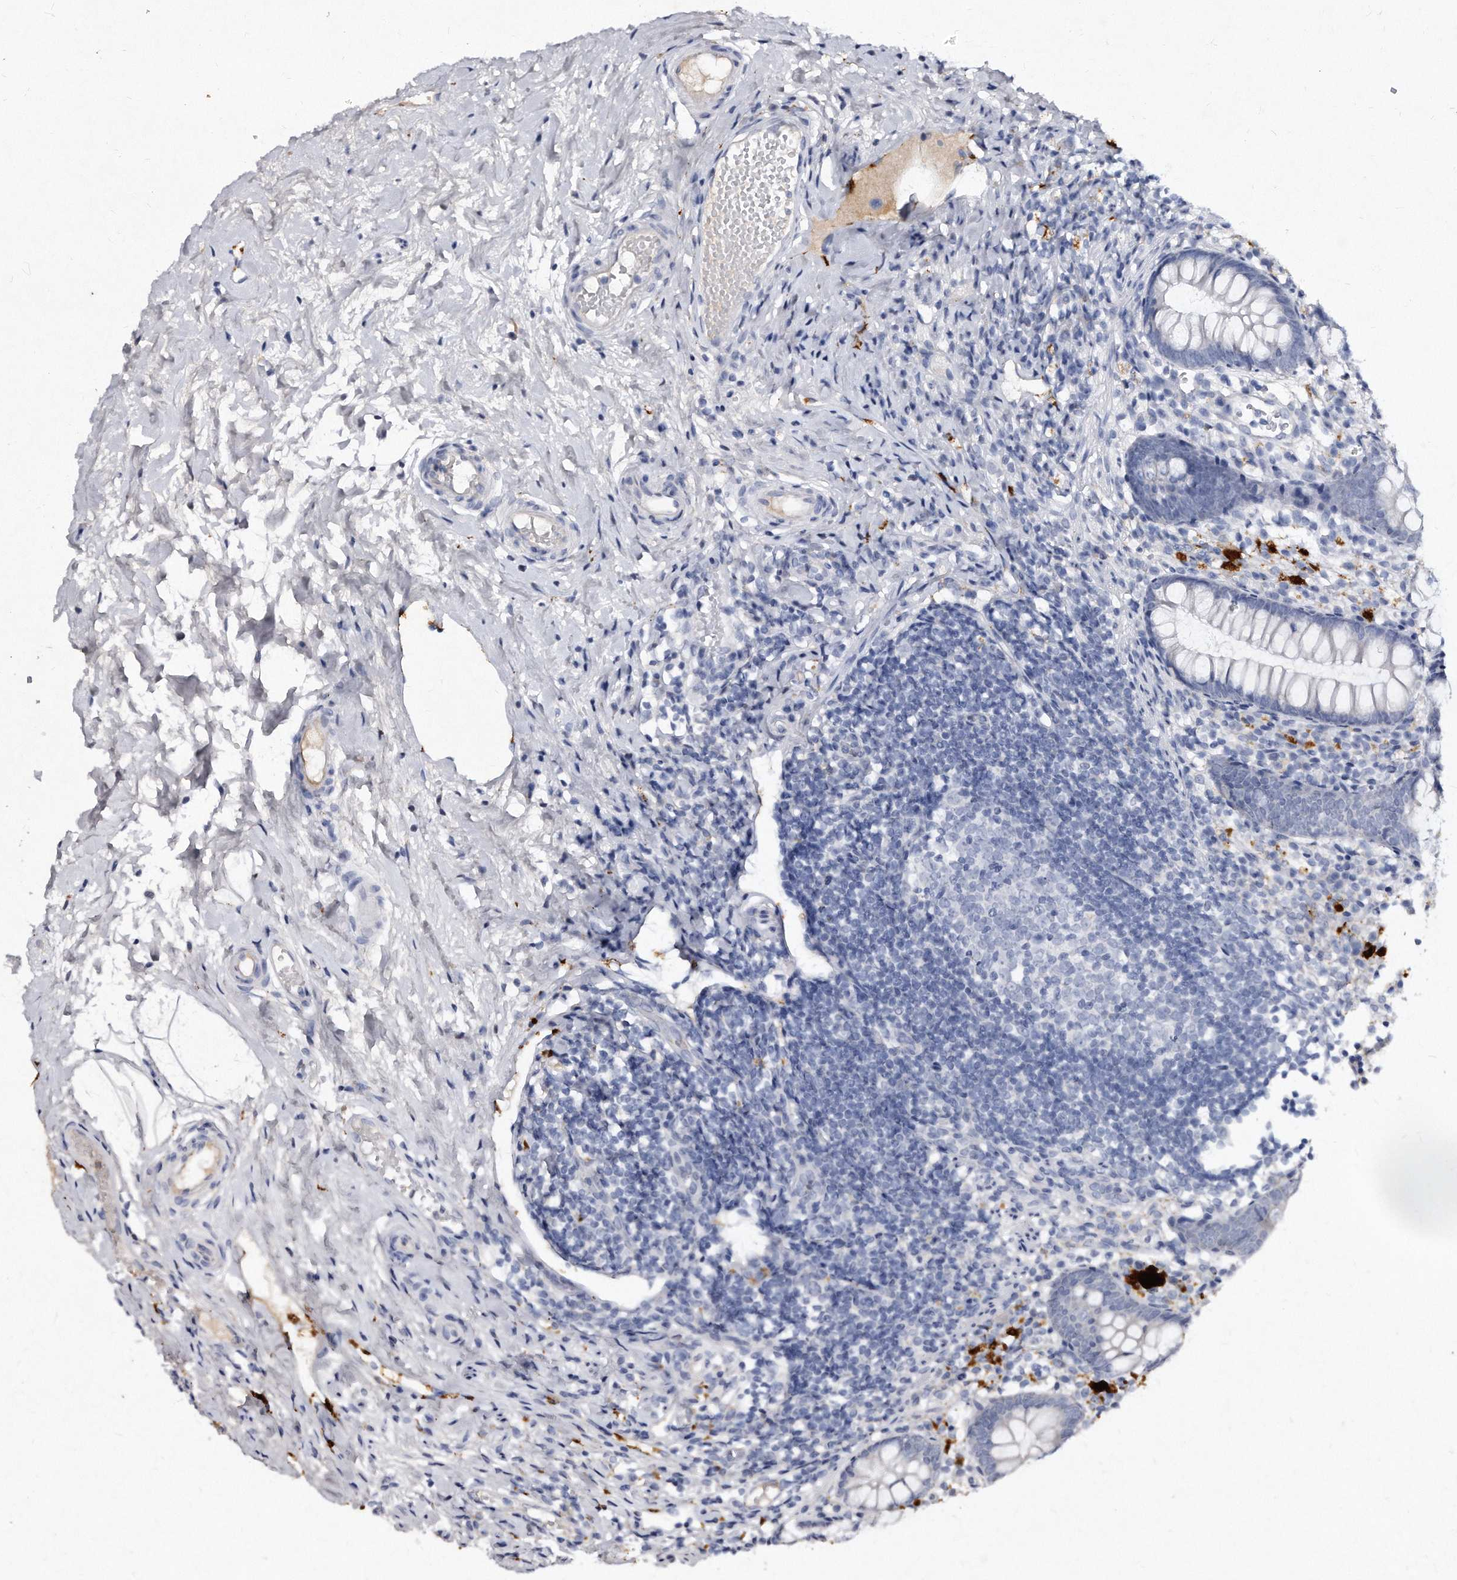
{"staining": {"intensity": "negative", "quantity": "none", "location": "none"}, "tissue": "appendix", "cell_type": "Glandular cells", "image_type": "normal", "snomed": [{"axis": "morphology", "description": "Normal tissue, NOS"}, {"axis": "topography", "description": "Appendix"}], "caption": "A micrograph of human appendix is negative for staining in glandular cells. (DAB IHC with hematoxylin counter stain).", "gene": "KLHDC3", "patient": {"sex": "female", "age": 20}}